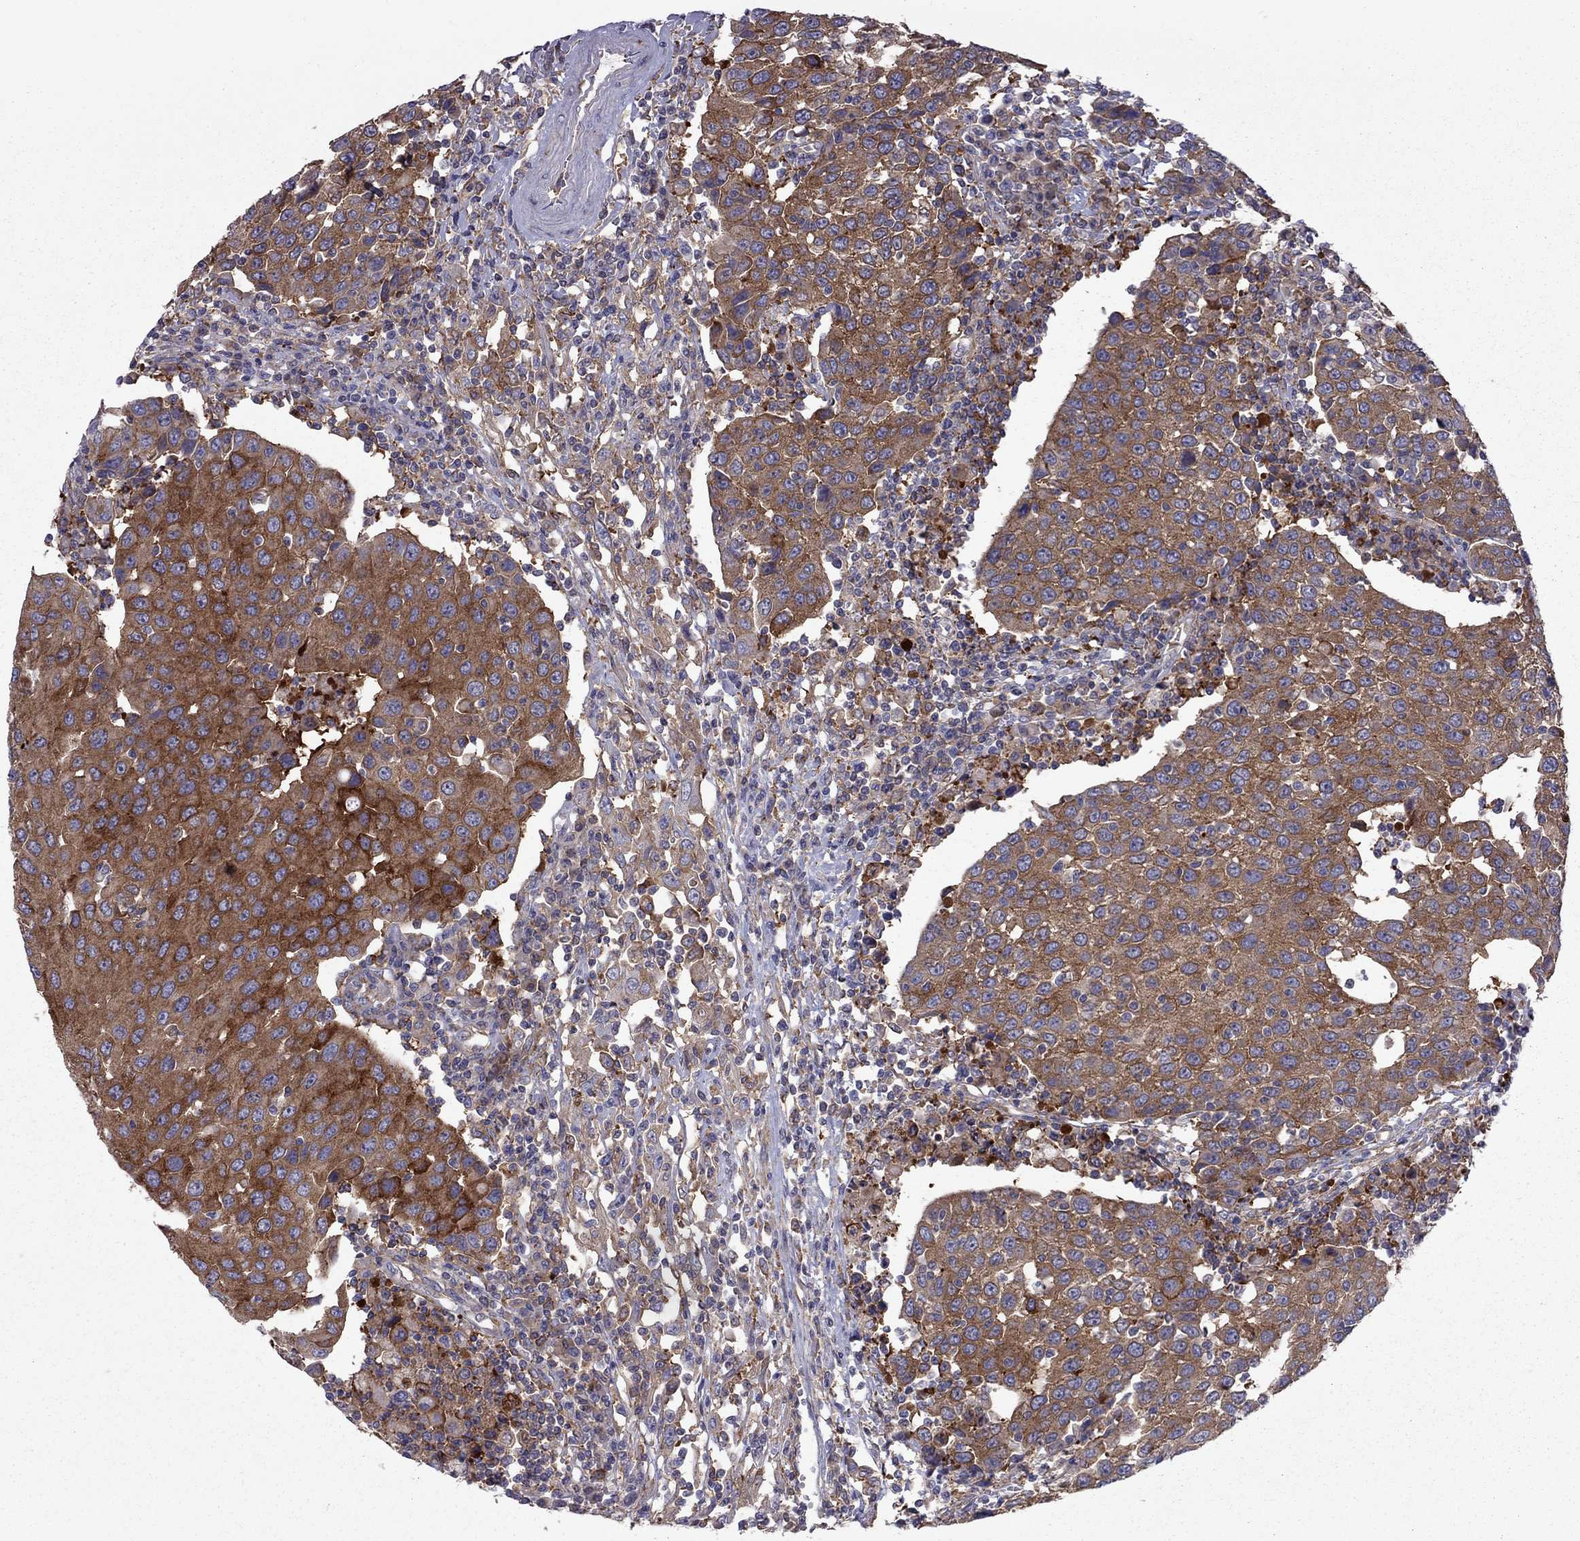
{"staining": {"intensity": "strong", "quantity": ">75%", "location": "cytoplasmic/membranous"}, "tissue": "urothelial cancer", "cell_type": "Tumor cells", "image_type": "cancer", "snomed": [{"axis": "morphology", "description": "Urothelial carcinoma, High grade"}, {"axis": "topography", "description": "Urinary bladder"}], "caption": "Urothelial carcinoma (high-grade) stained for a protein demonstrates strong cytoplasmic/membranous positivity in tumor cells. The staining was performed using DAB to visualize the protein expression in brown, while the nuclei were stained in blue with hematoxylin (Magnification: 20x).", "gene": "EIF4E3", "patient": {"sex": "female", "age": 85}}